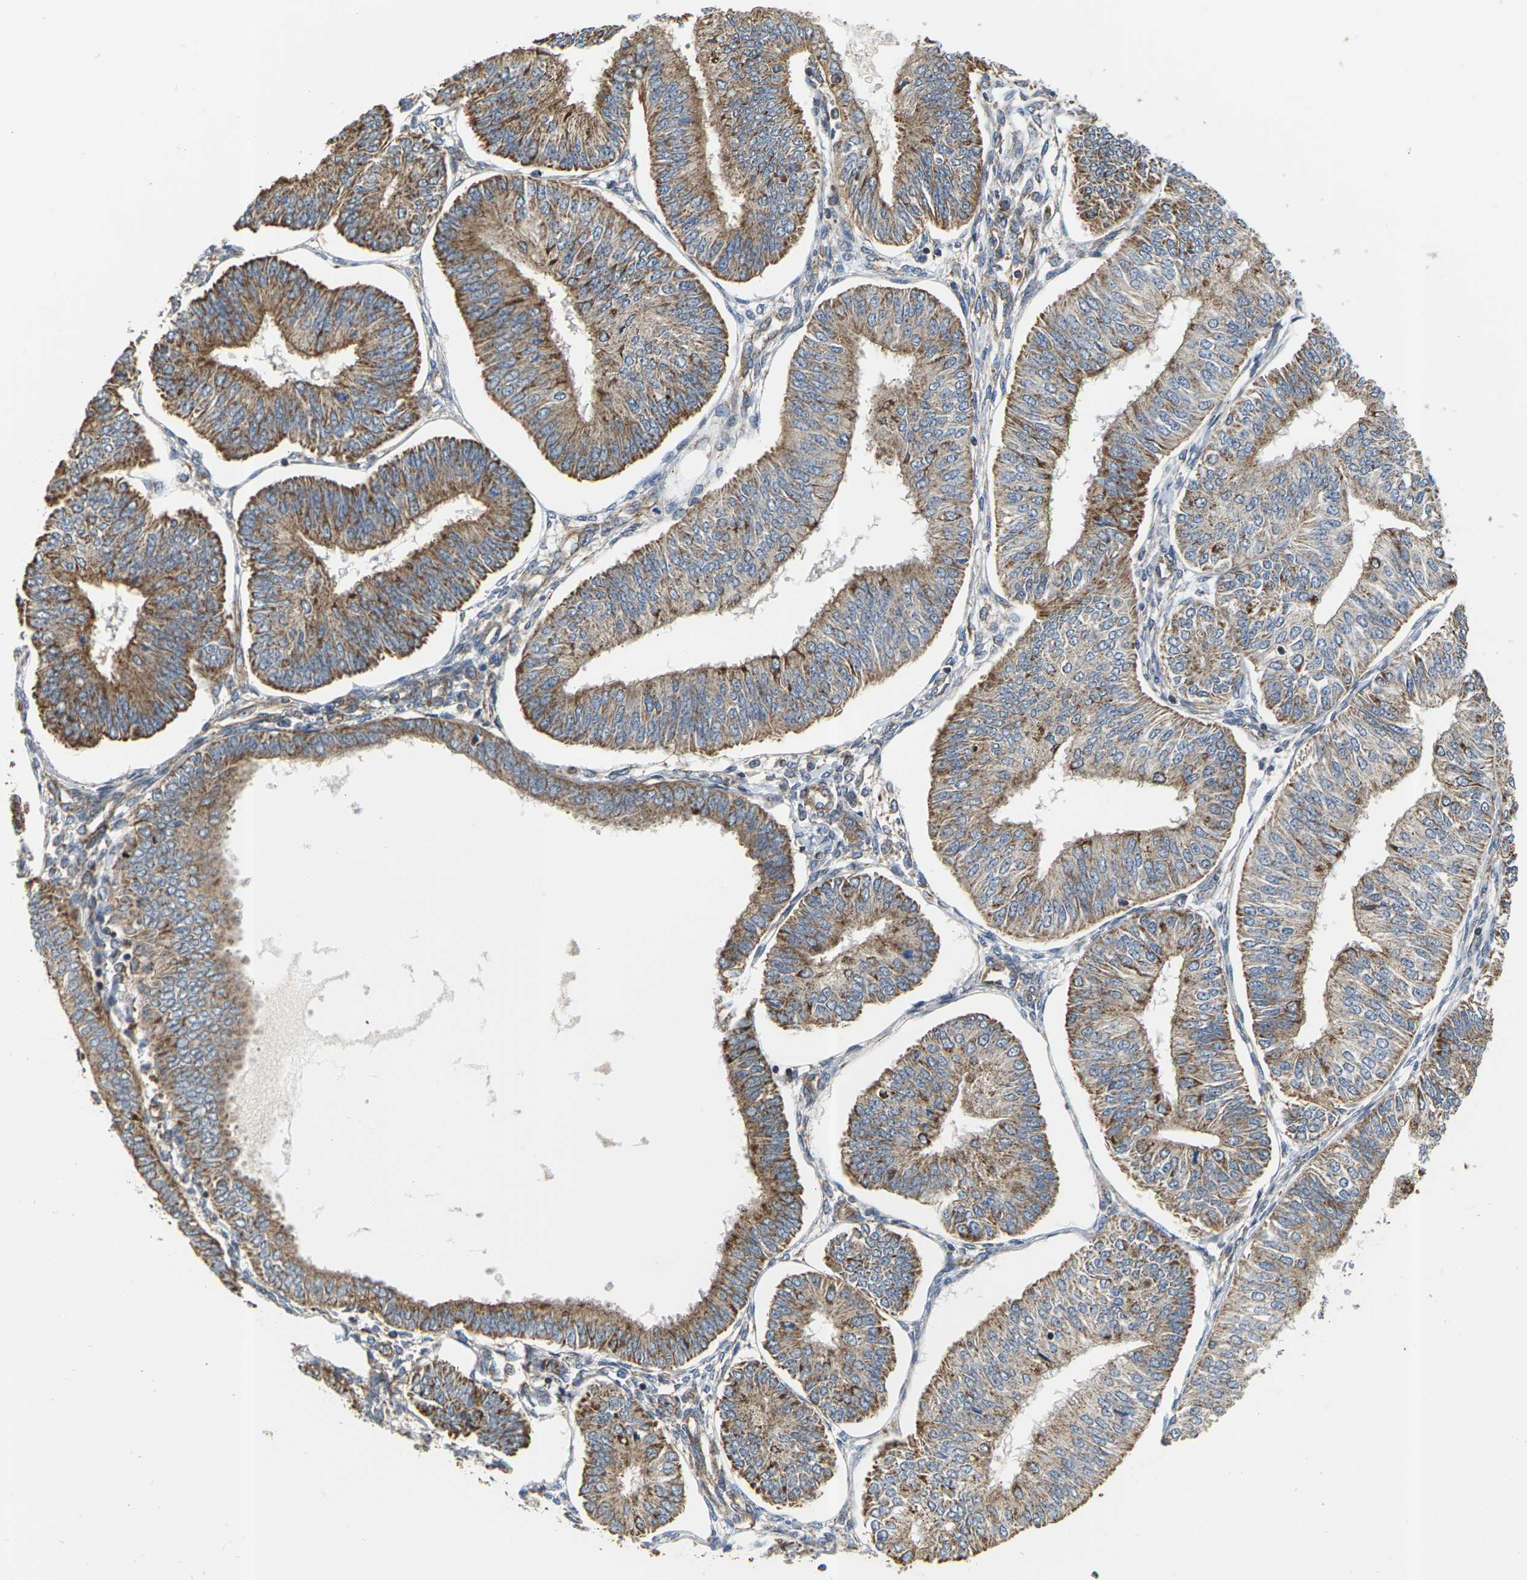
{"staining": {"intensity": "moderate", "quantity": ">75%", "location": "cytoplasmic/membranous"}, "tissue": "endometrial cancer", "cell_type": "Tumor cells", "image_type": "cancer", "snomed": [{"axis": "morphology", "description": "Adenocarcinoma, NOS"}, {"axis": "topography", "description": "Endometrium"}], "caption": "DAB (3,3'-diaminobenzidine) immunohistochemical staining of human adenocarcinoma (endometrial) exhibits moderate cytoplasmic/membranous protein staining in about >75% of tumor cells. (Stains: DAB in brown, nuclei in blue, Microscopy: brightfield microscopy at high magnification).", "gene": "PCDHB4", "patient": {"sex": "female", "age": 58}}